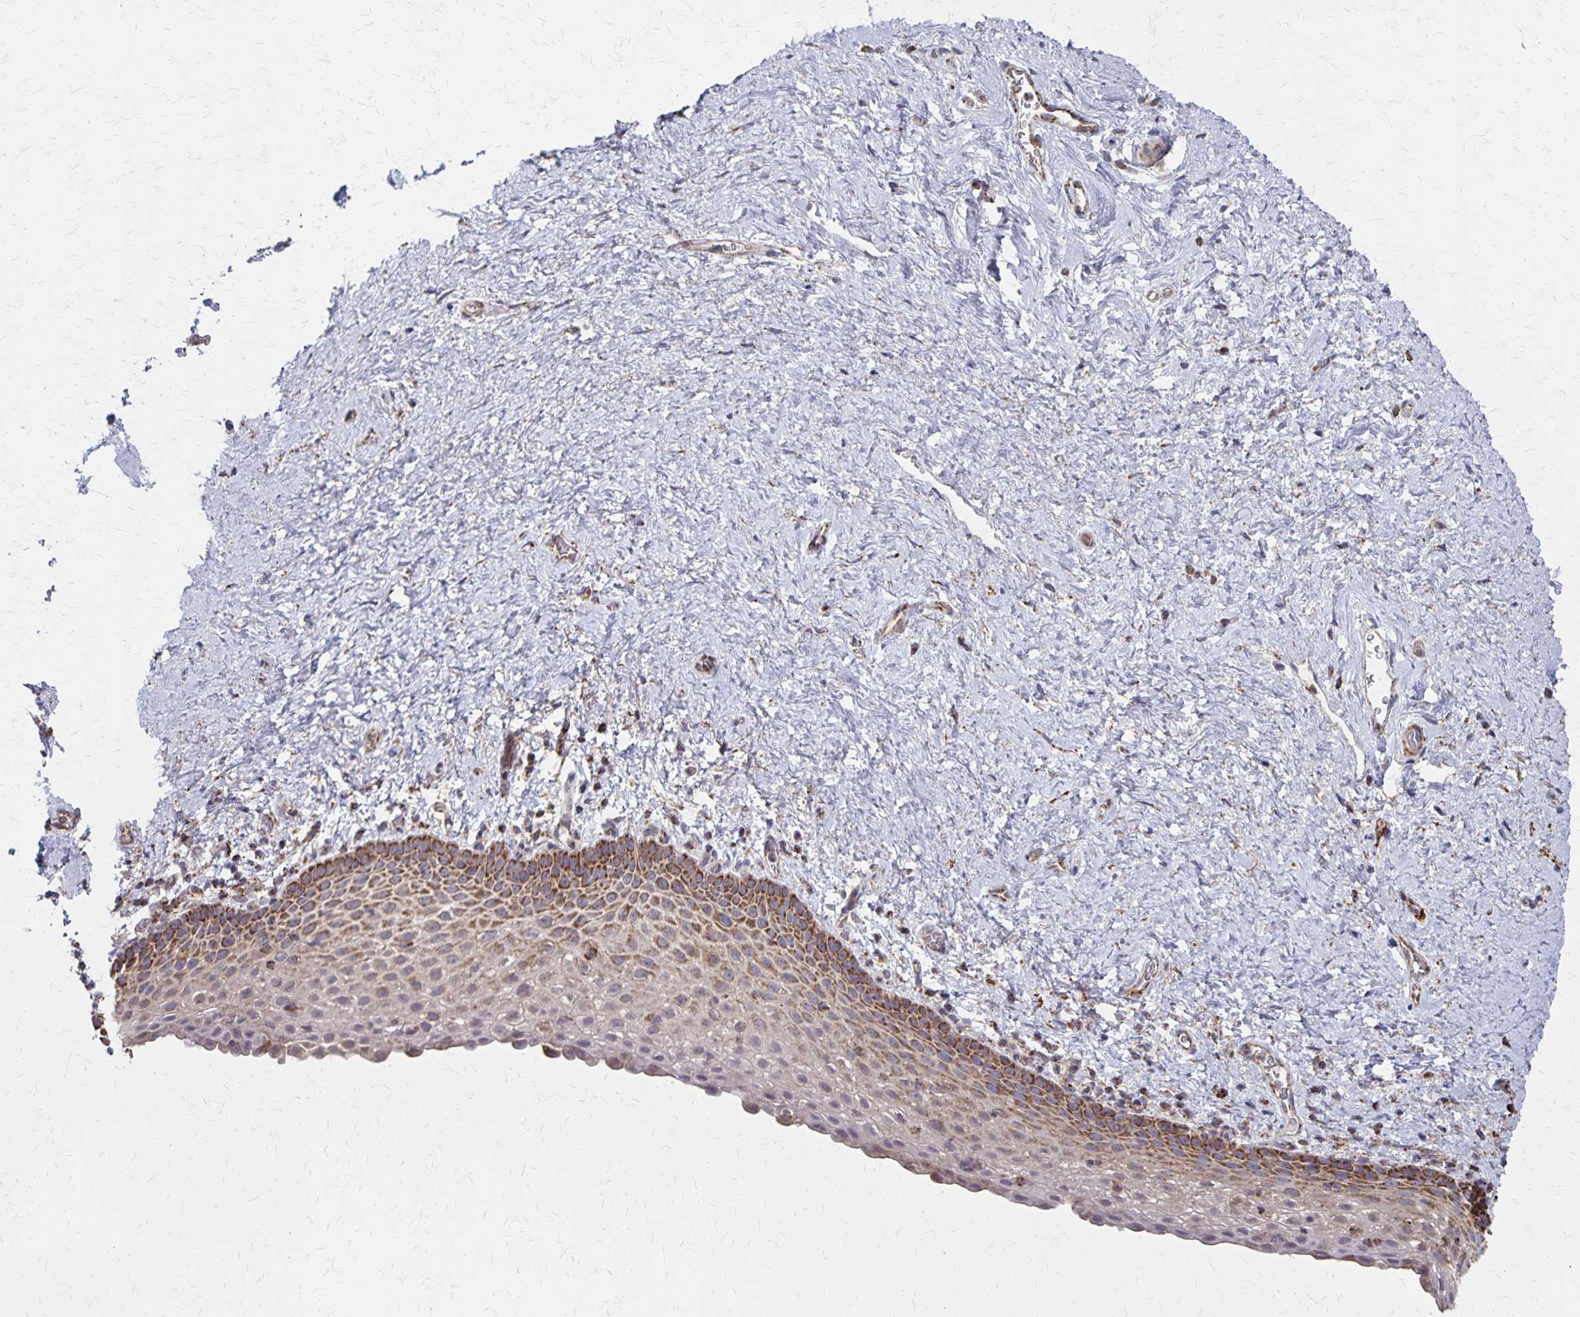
{"staining": {"intensity": "strong", "quantity": "25%-75%", "location": "cytoplasmic/membranous"}, "tissue": "vagina", "cell_type": "Squamous epithelial cells", "image_type": "normal", "snomed": [{"axis": "morphology", "description": "Normal tissue, NOS"}, {"axis": "topography", "description": "Vagina"}], "caption": "High-power microscopy captured an immunohistochemistry (IHC) image of unremarkable vagina, revealing strong cytoplasmic/membranous staining in approximately 25%-75% of squamous epithelial cells. Immunohistochemistry (ihc) stains the protein of interest in brown and the nuclei are stained blue.", "gene": "DYRK4", "patient": {"sex": "female", "age": 61}}